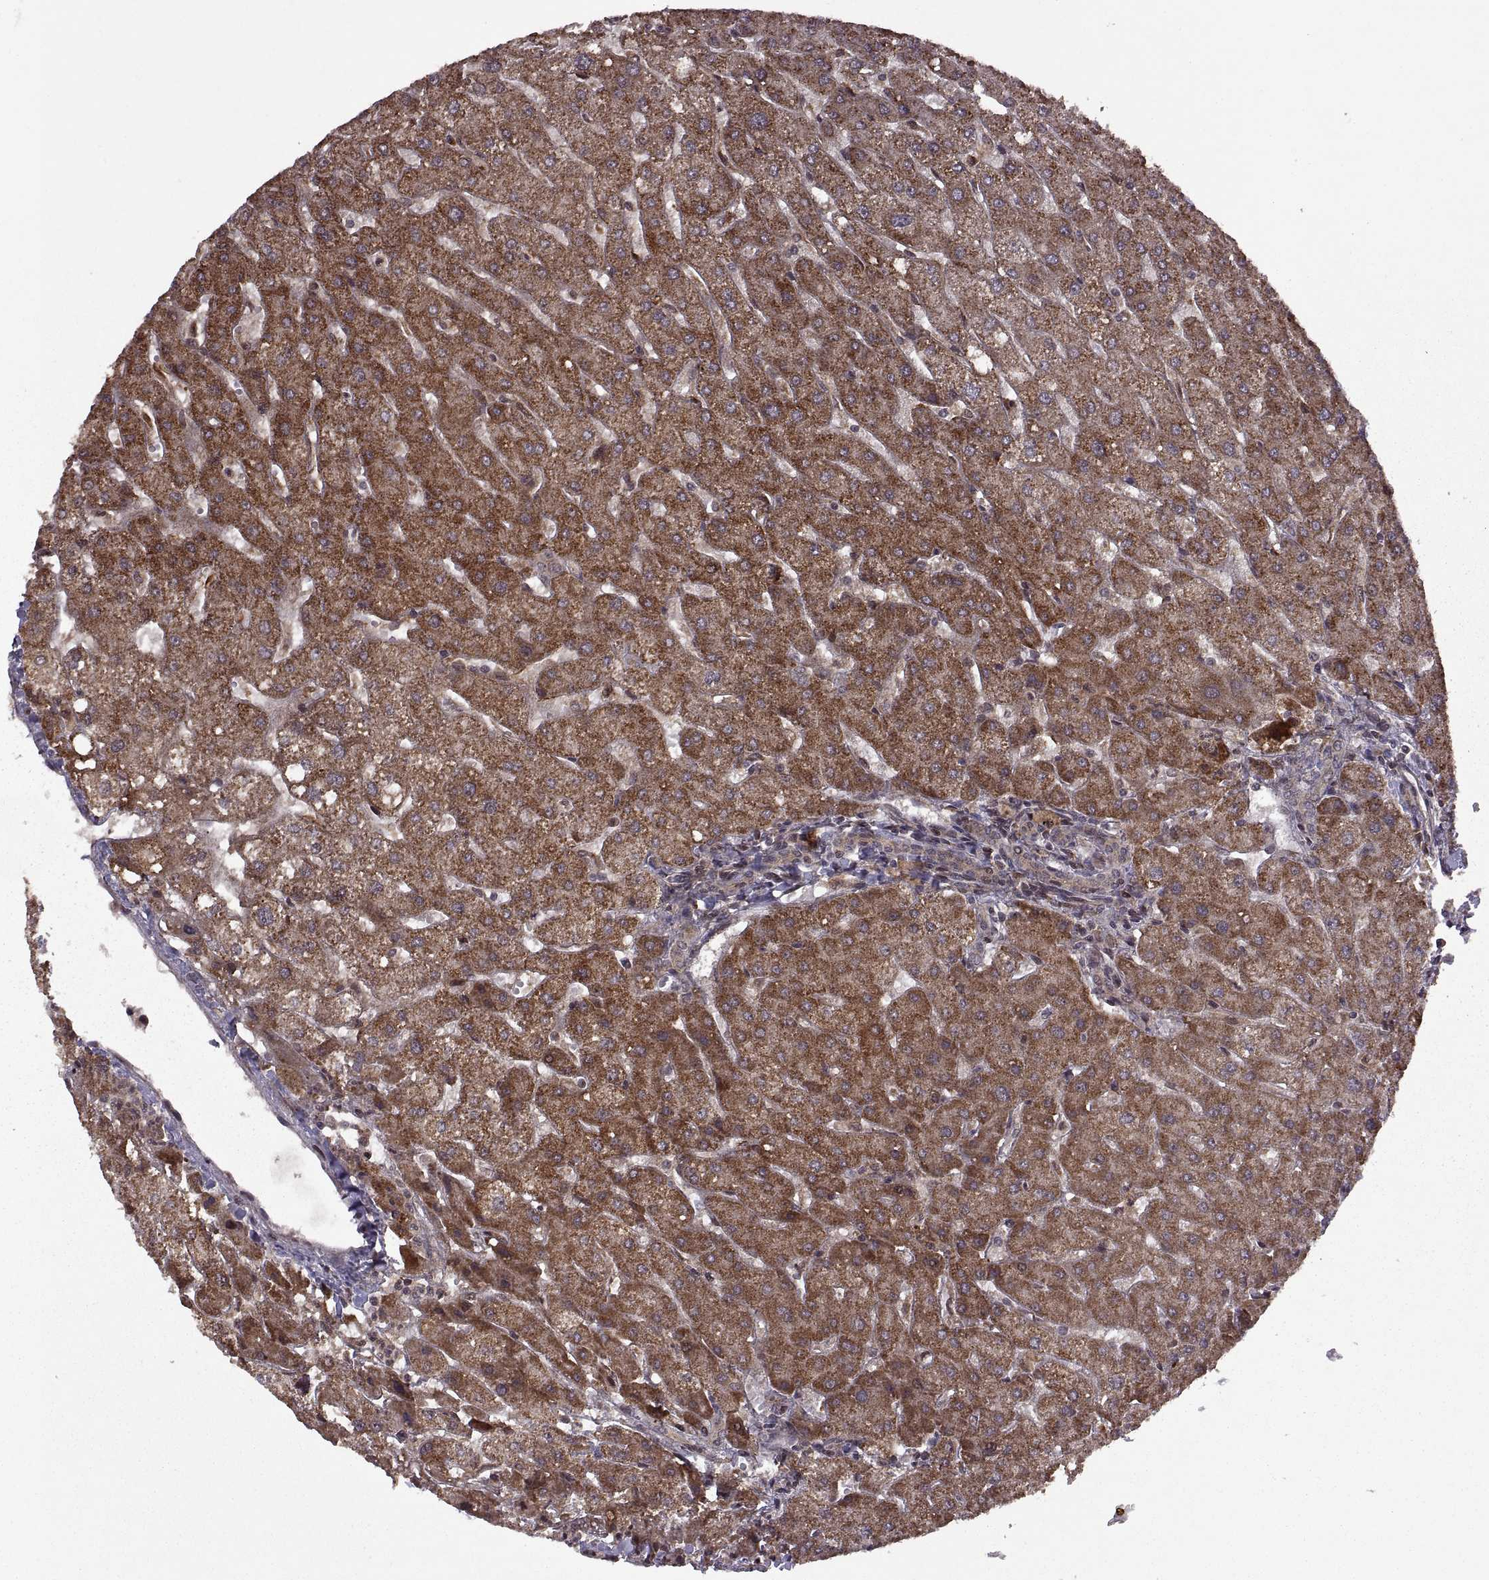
{"staining": {"intensity": "weak", "quantity": ">75%", "location": "cytoplasmic/membranous"}, "tissue": "liver", "cell_type": "Cholangiocytes", "image_type": "normal", "snomed": [{"axis": "morphology", "description": "Normal tissue, NOS"}, {"axis": "topography", "description": "Liver"}], "caption": "About >75% of cholangiocytes in benign human liver display weak cytoplasmic/membranous protein positivity as visualized by brown immunohistochemical staining.", "gene": "PTOV1", "patient": {"sex": "male", "age": 67}}